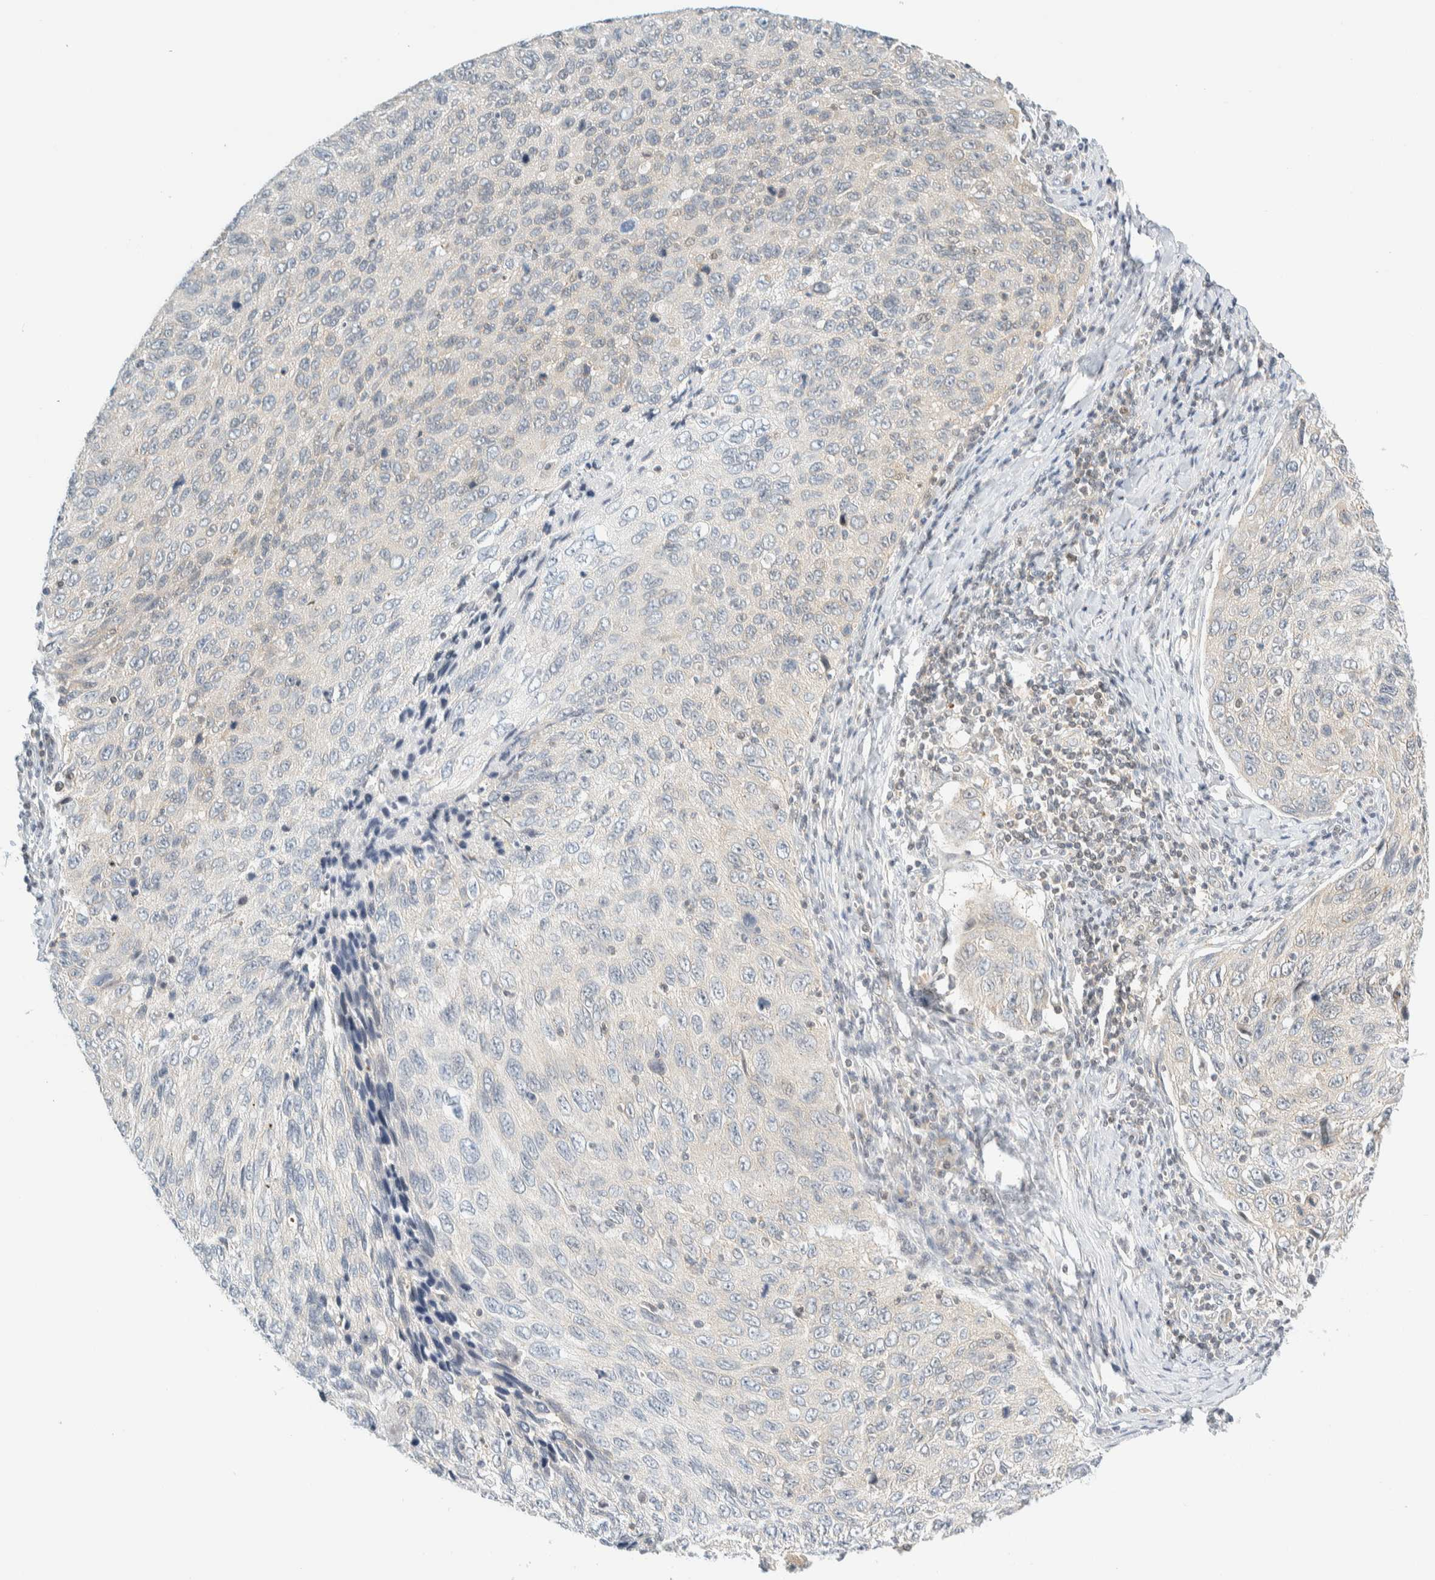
{"staining": {"intensity": "negative", "quantity": "none", "location": "none"}, "tissue": "cervical cancer", "cell_type": "Tumor cells", "image_type": "cancer", "snomed": [{"axis": "morphology", "description": "Squamous cell carcinoma, NOS"}, {"axis": "topography", "description": "Cervix"}], "caption": "Cervical squamous cell carcinoma was stained to show a protein in brown. There is no significant expression in tumor cells. (DAB (3,3'-diaminobenzidine) immunohistochemistry with hematoxylin counter stain).", "gene": "PCYT2", "patient": {"sex": "female", "age": 53}}